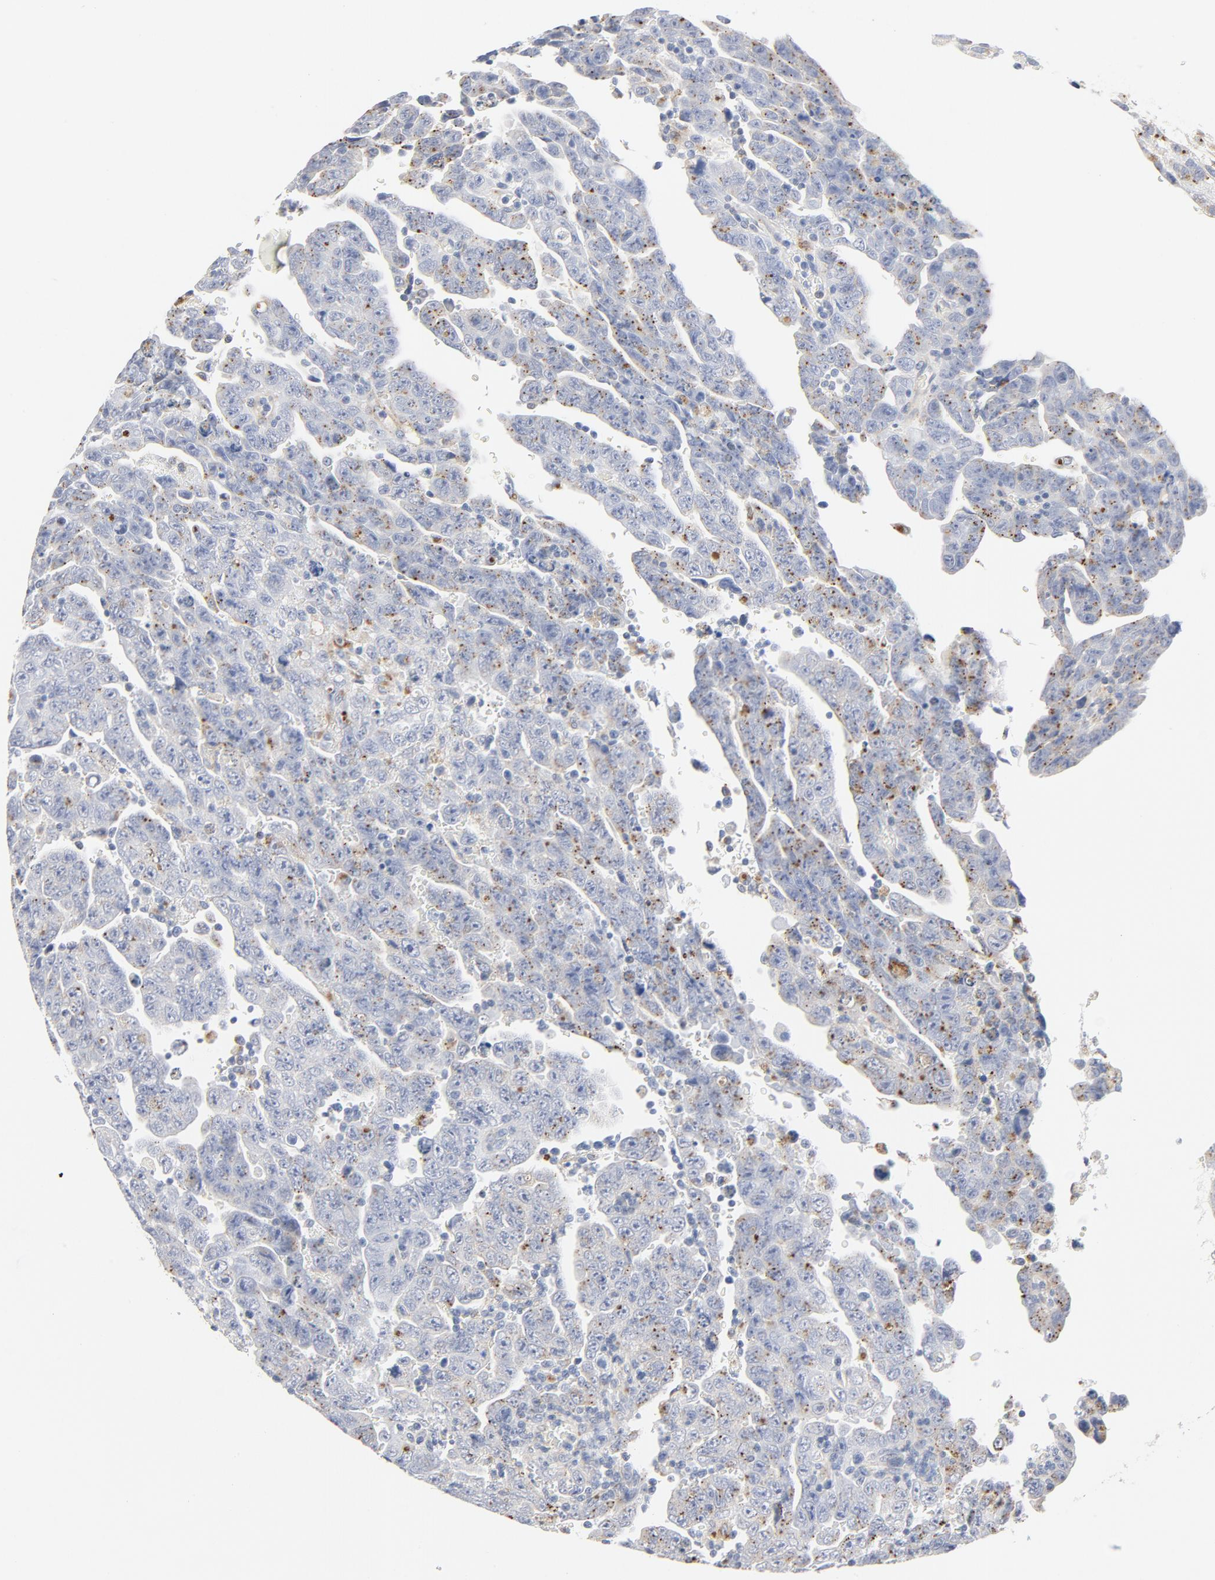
{"staining": {"intensity": "moderate", "quantity": "25%-75%", "location": "cytoplasmic/membranous"}, "tissue": "testis cancer", "cell_type": "Tumor cells", "image_type": "cancer", "snomed": [{"axis": "morphology", "description": "Carcinoma, Embryonal, NOS"}, {"axis": "topography", "description": "Testis"}], "caption": "IHC micrograph of human testis embryonal carcinoma stained for a protein (brown), which shows medium levels of moderate cytoplasmic/membranous positivity in about 25%-75% of tumor cells.", "gene": "MAGEB17", "patient": {"sex": "male", "age": 28}}